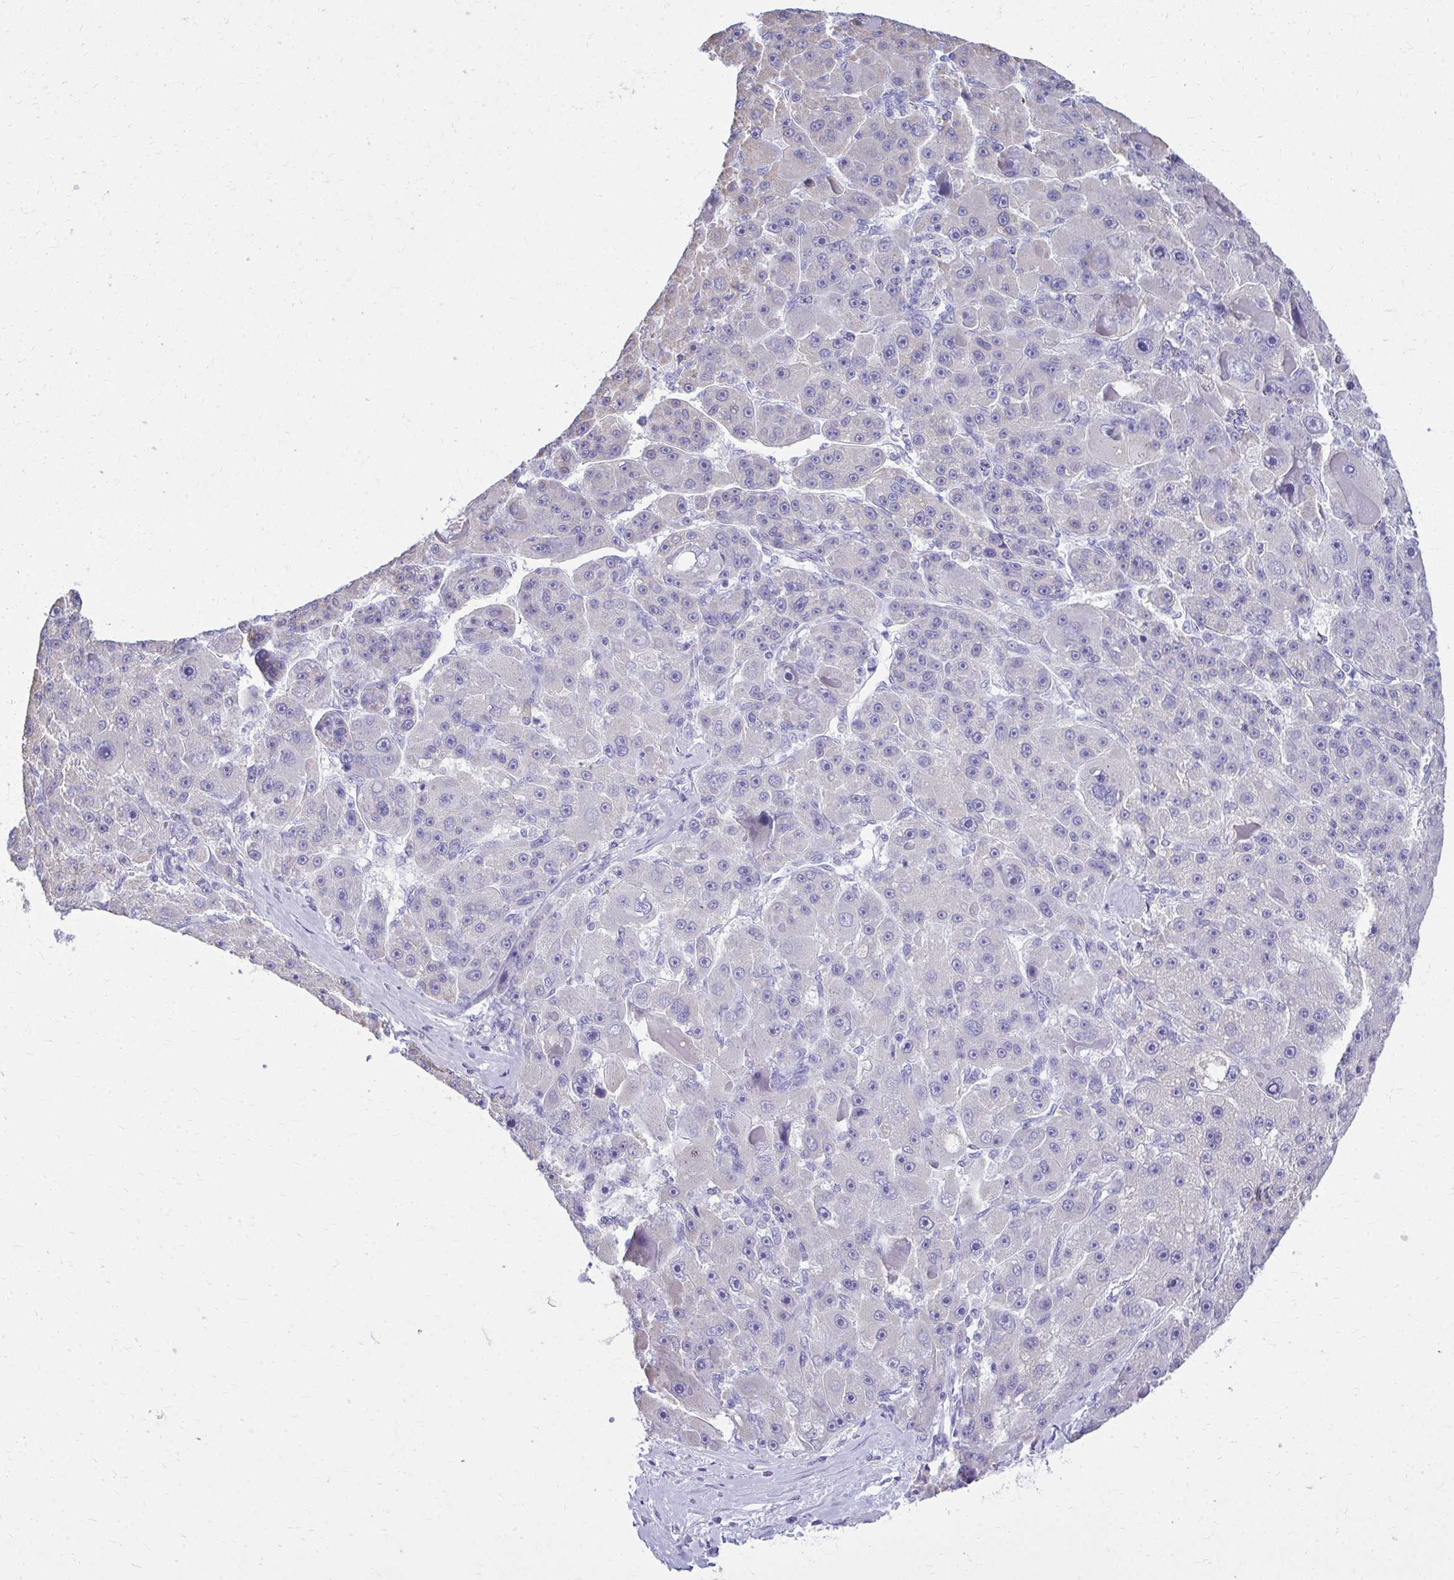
{"staining": {"intensity": "negative", "quantity": "none", "location": "none"}, "tissue": "liver cancer", "cell_type": "Tumor cells", "image_type": "cancer", "snomed": [{"axis": "morphology", "description": "Carcinoma, Hepatocellular, NOS"}, {"axis": "topography", "description": "Liver"}], "caption": "A histopathology image of human hepatocellular carcinoma (liver) is negative for staining in tumor cells.", "gene": "RALYL", "patient": {"sex": "male", "age": 76}}